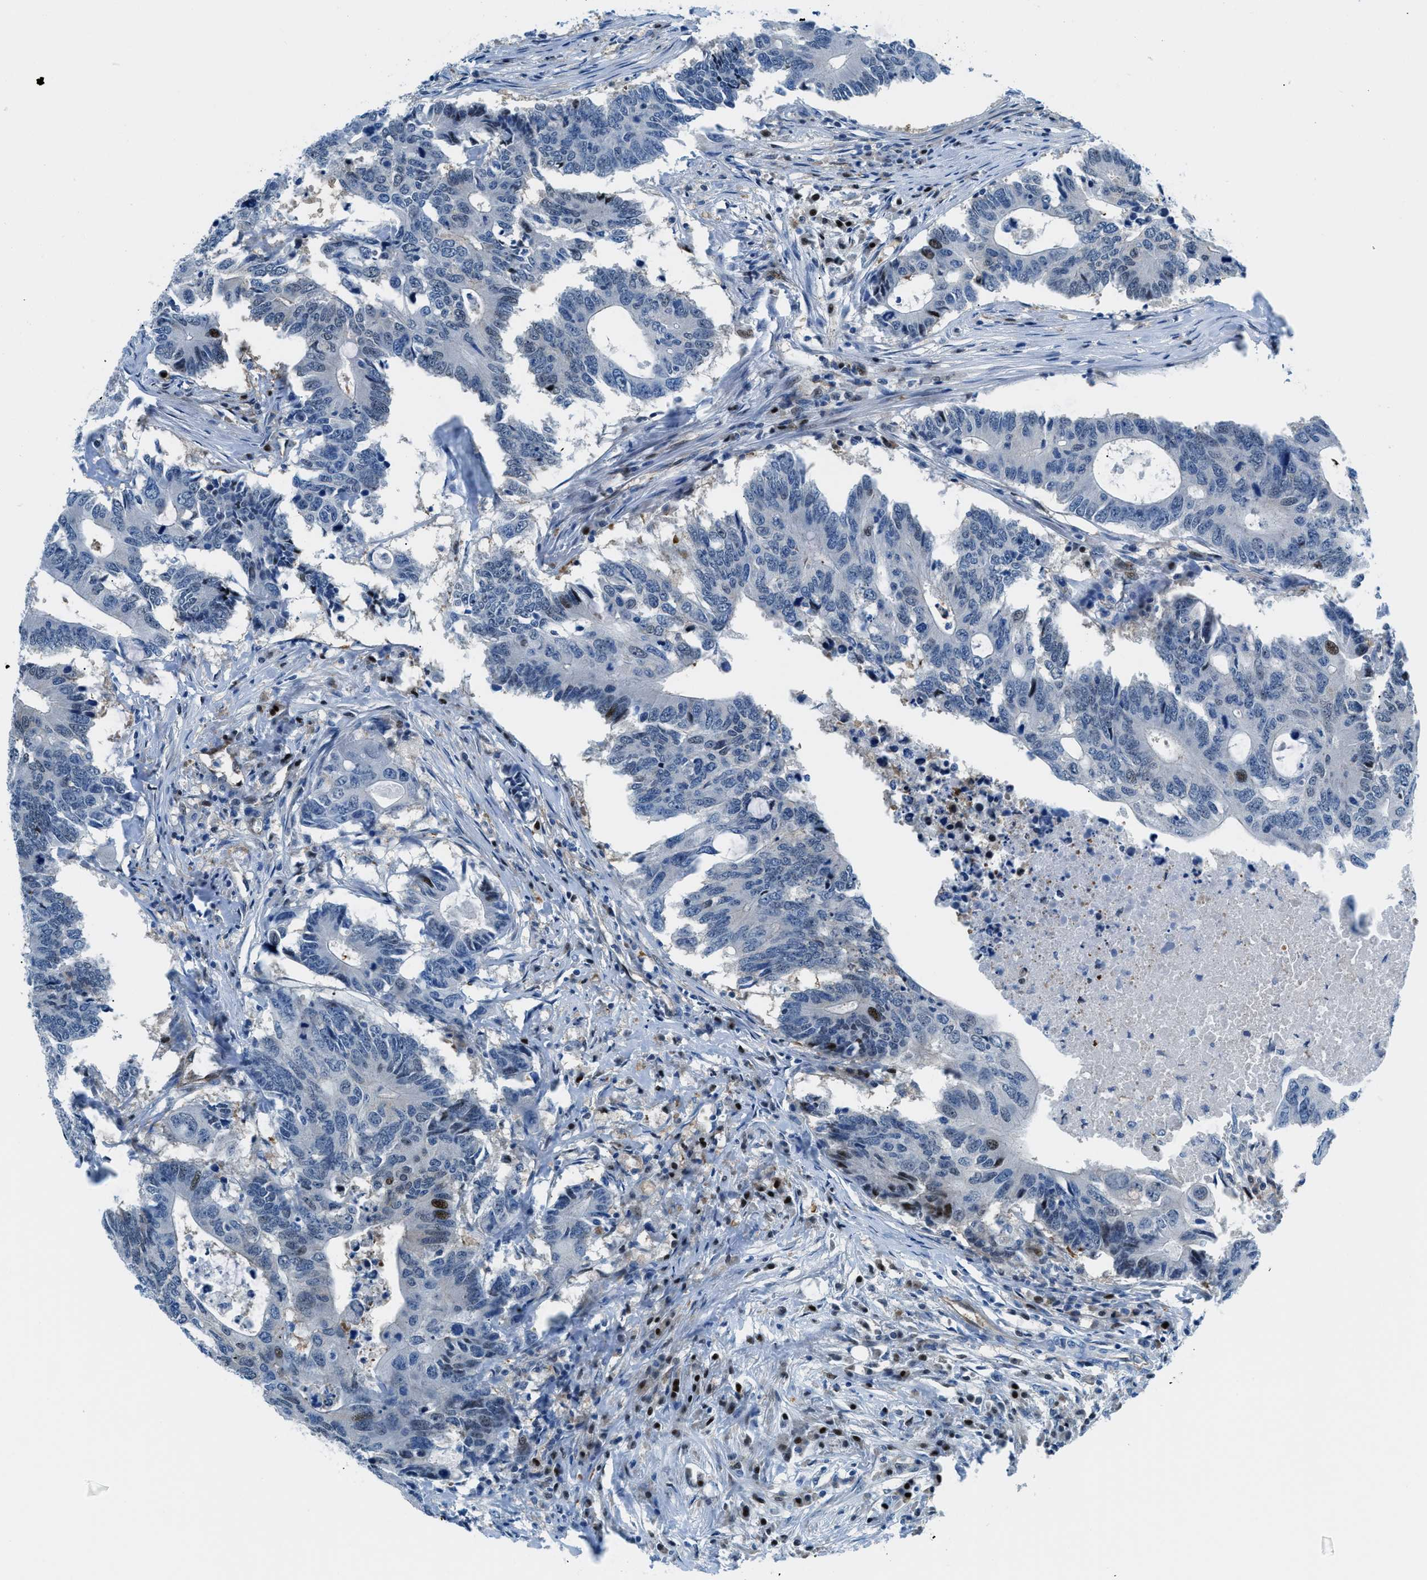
{"staining": {"intensity": "strong", "quantity": "<25%", "location": "nuclear"}, "tissue": "colorectal cancer", "cell_type": "Tumor cells", "image_type": "cancer", "snomed": [{"axis": "morphology", "description": "Adenocarcinoma, NOS"}, {"axis": "topography", "description": "Colon"}], "caption": "Colorectal adenocarcinoma stained with a protein marker exhibits strong staining in tumor cells.", "gene": "YWHAE", "patient": {"sex": "male", "age": 71}}